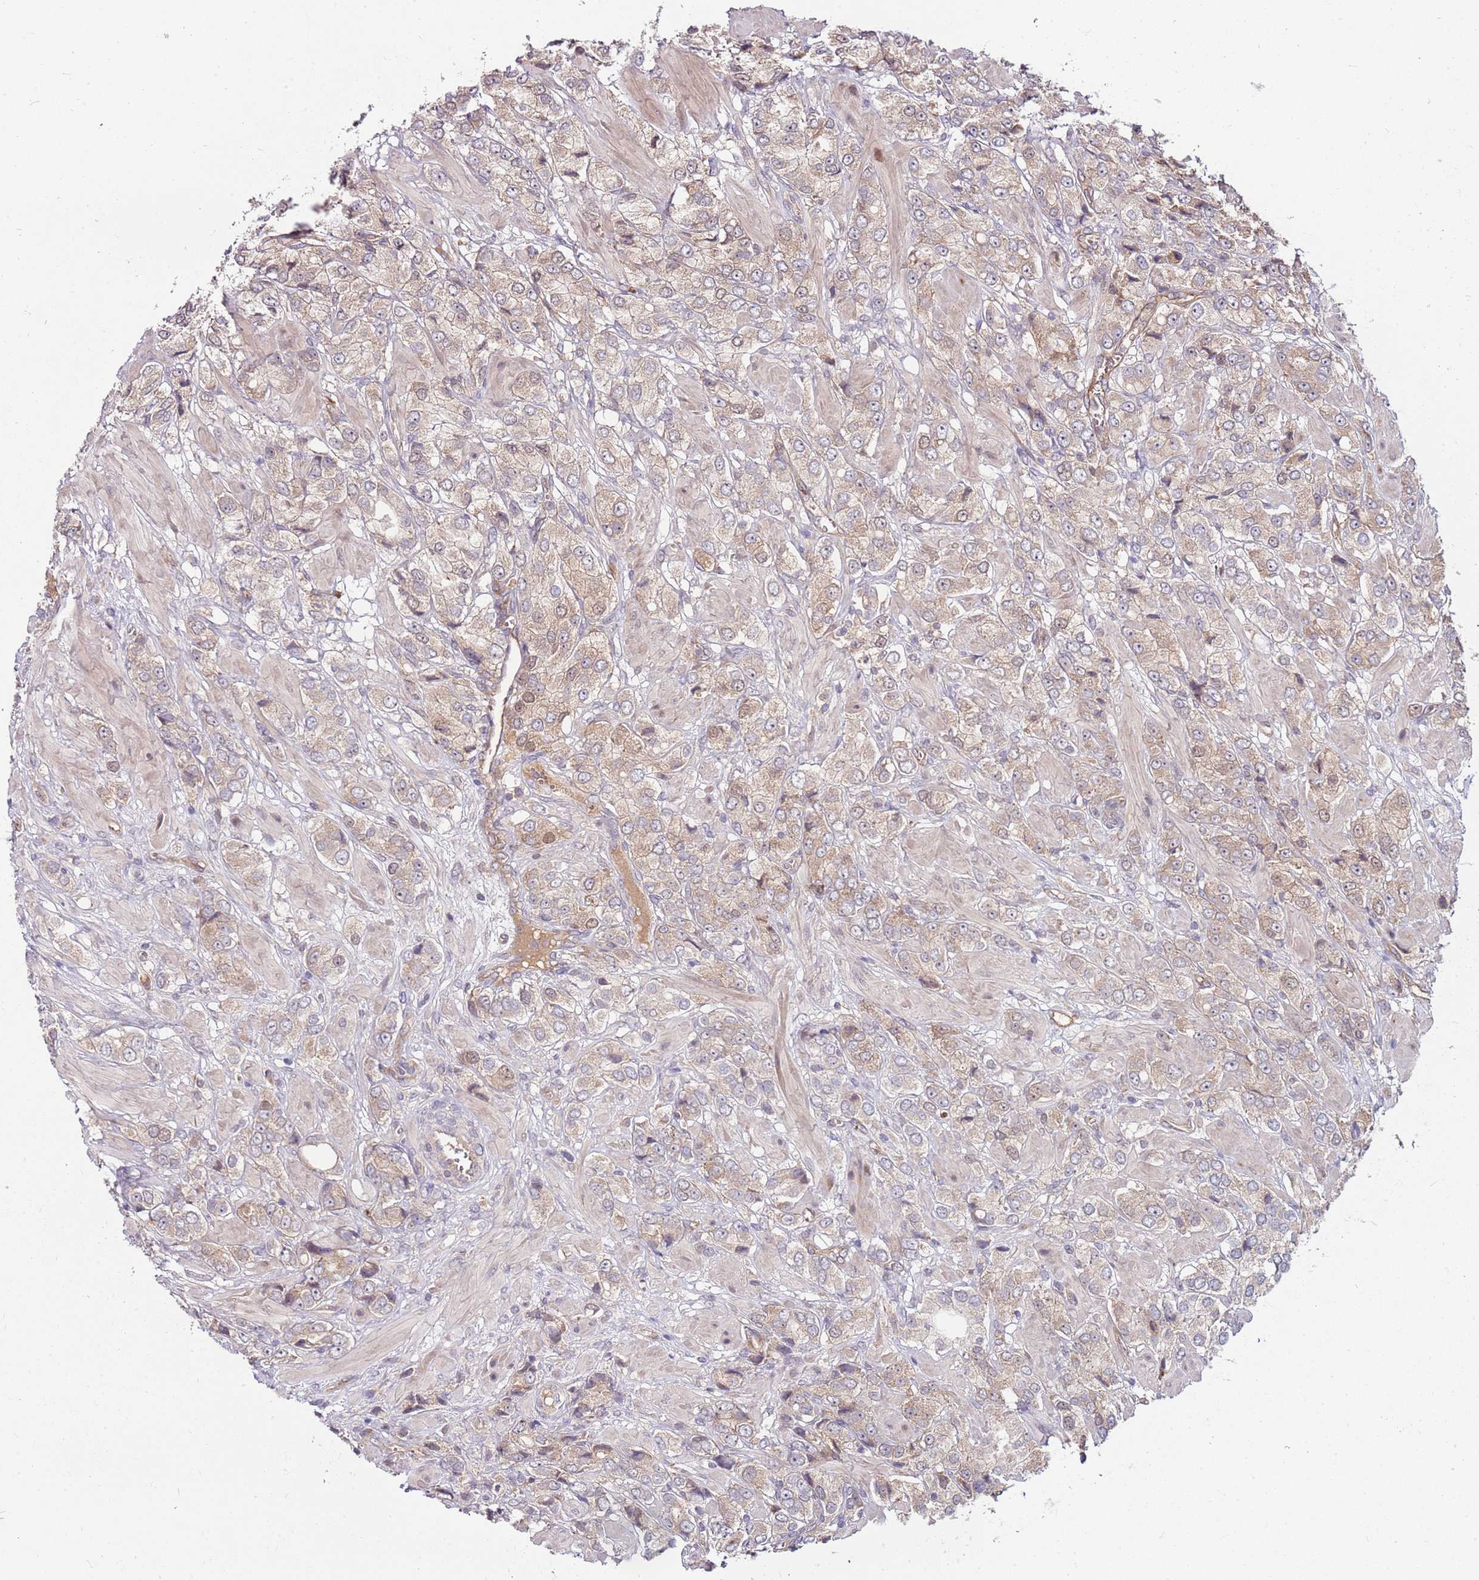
{"staining": {"intensity": "weak", "quantity": ">75%", "location": "cytoplasmic/membranous"}, "tissue": "prostate cancer", "cell_type": "Tumor cells", "image_type": "cancer", "snomed": [{"axis": "morphology", "description": "Adenocarcinoma, High grade"}, {"axis": "topography", "description": "Prostate and seminal vesicle, NOS"}], "caption": "Prostate cancer (high-grade adenocarcinoma) stained for a protein demonstrates weak cytoplasmic/membranous positivity in tumor cells.", "gene": "FBXL22", "patient": {"sex": "male", "age": 64}}